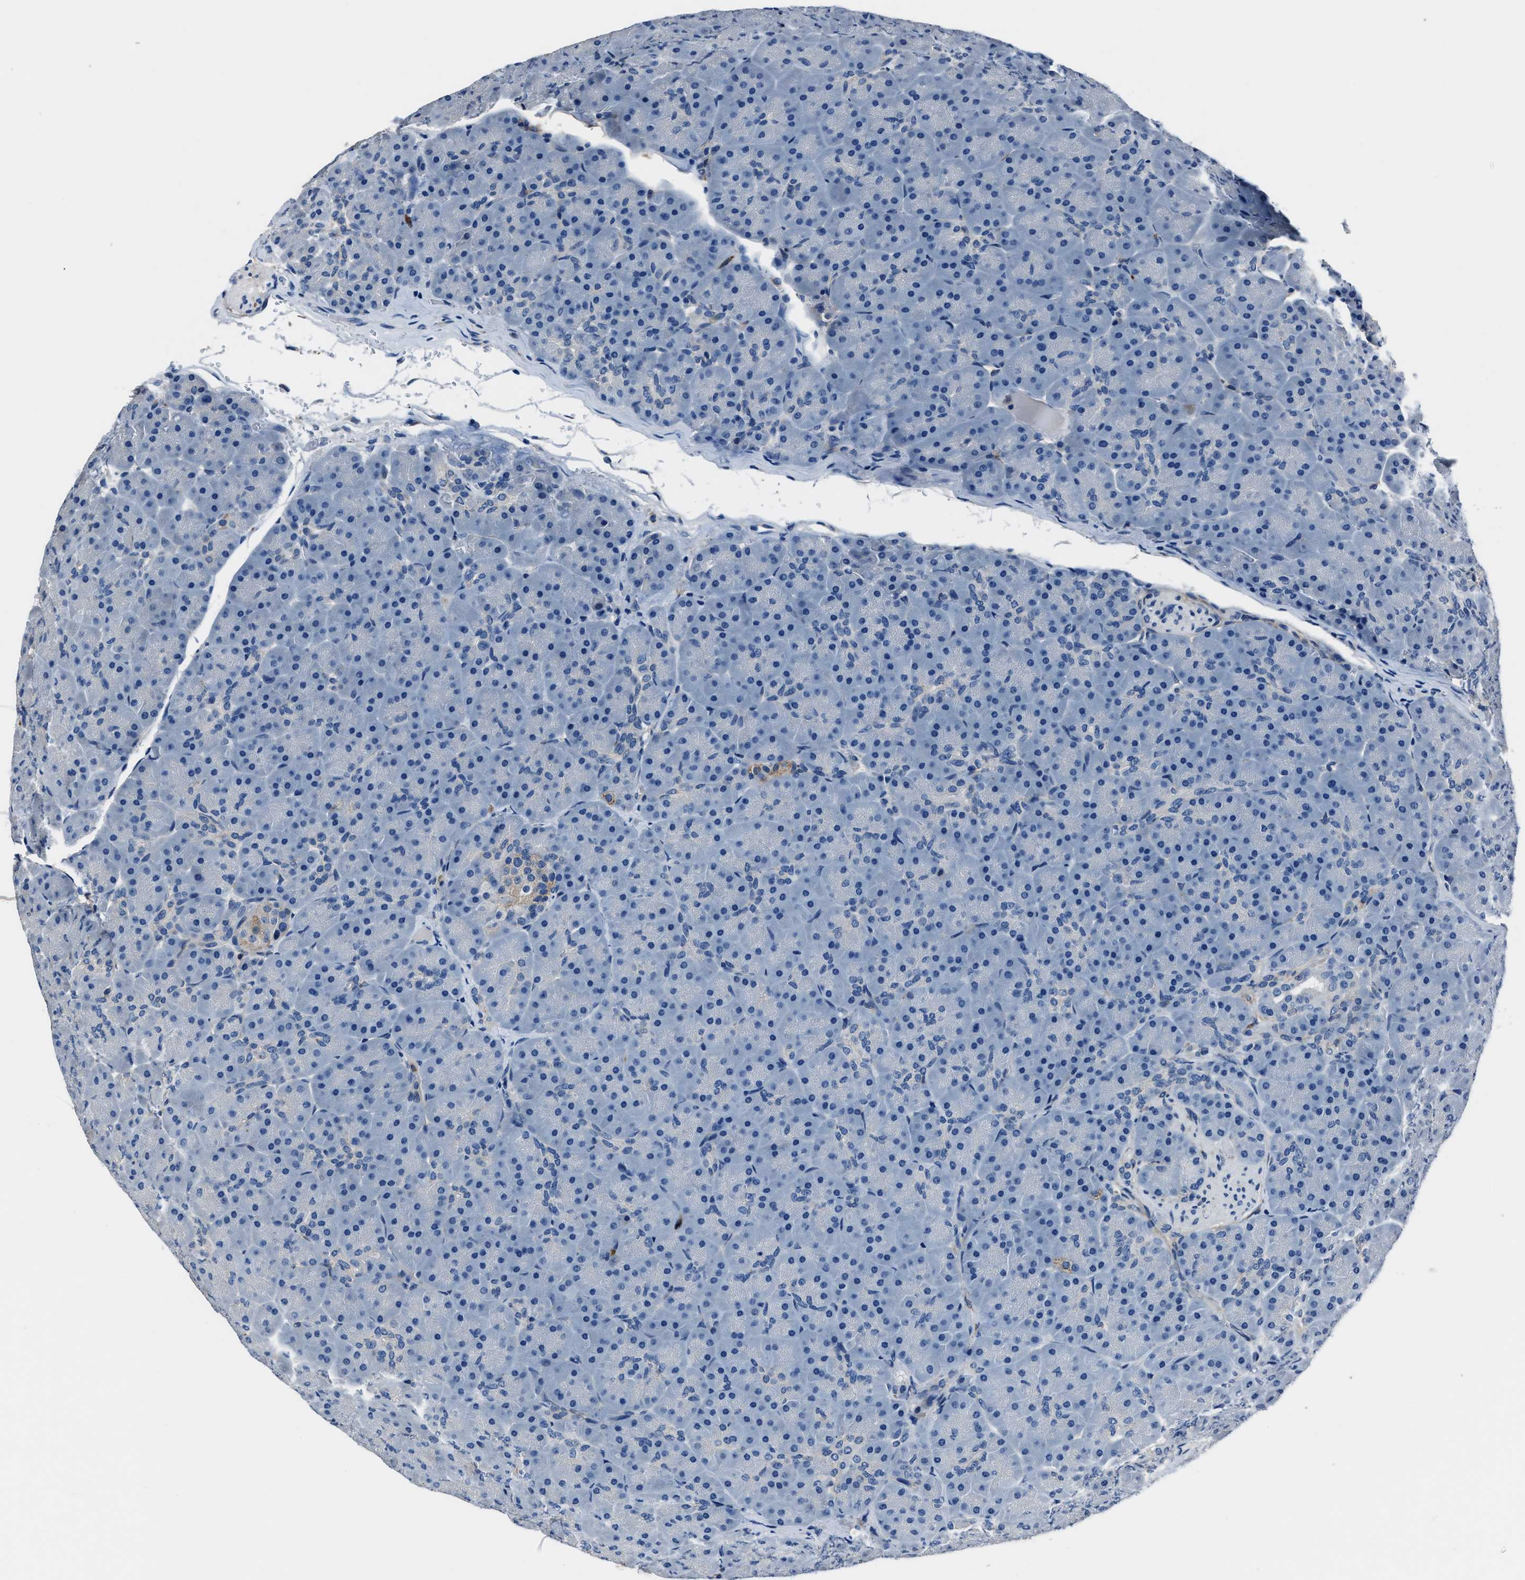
{"staining": {"intensity": "negative", "quantity": "none", "location": "none"}, "tissue": "pancreas", "cell_type": "Exocrine glandular cells", "image_type": "normal", "snomed": [{"axis": "morphology", "description": "Normal tissue, NOS"}, {"axis": "topography", "description": "Pancreas"}], "caption": "Exocrine glandular cells show no significant protein expression in normal pancreas. (DAB (3,3'-diaminobenzidine) IHC visualized using brightfield microscopy, high magnification).", "gene": "FGL2", "patient": {"sex": "male", "age": 66}}